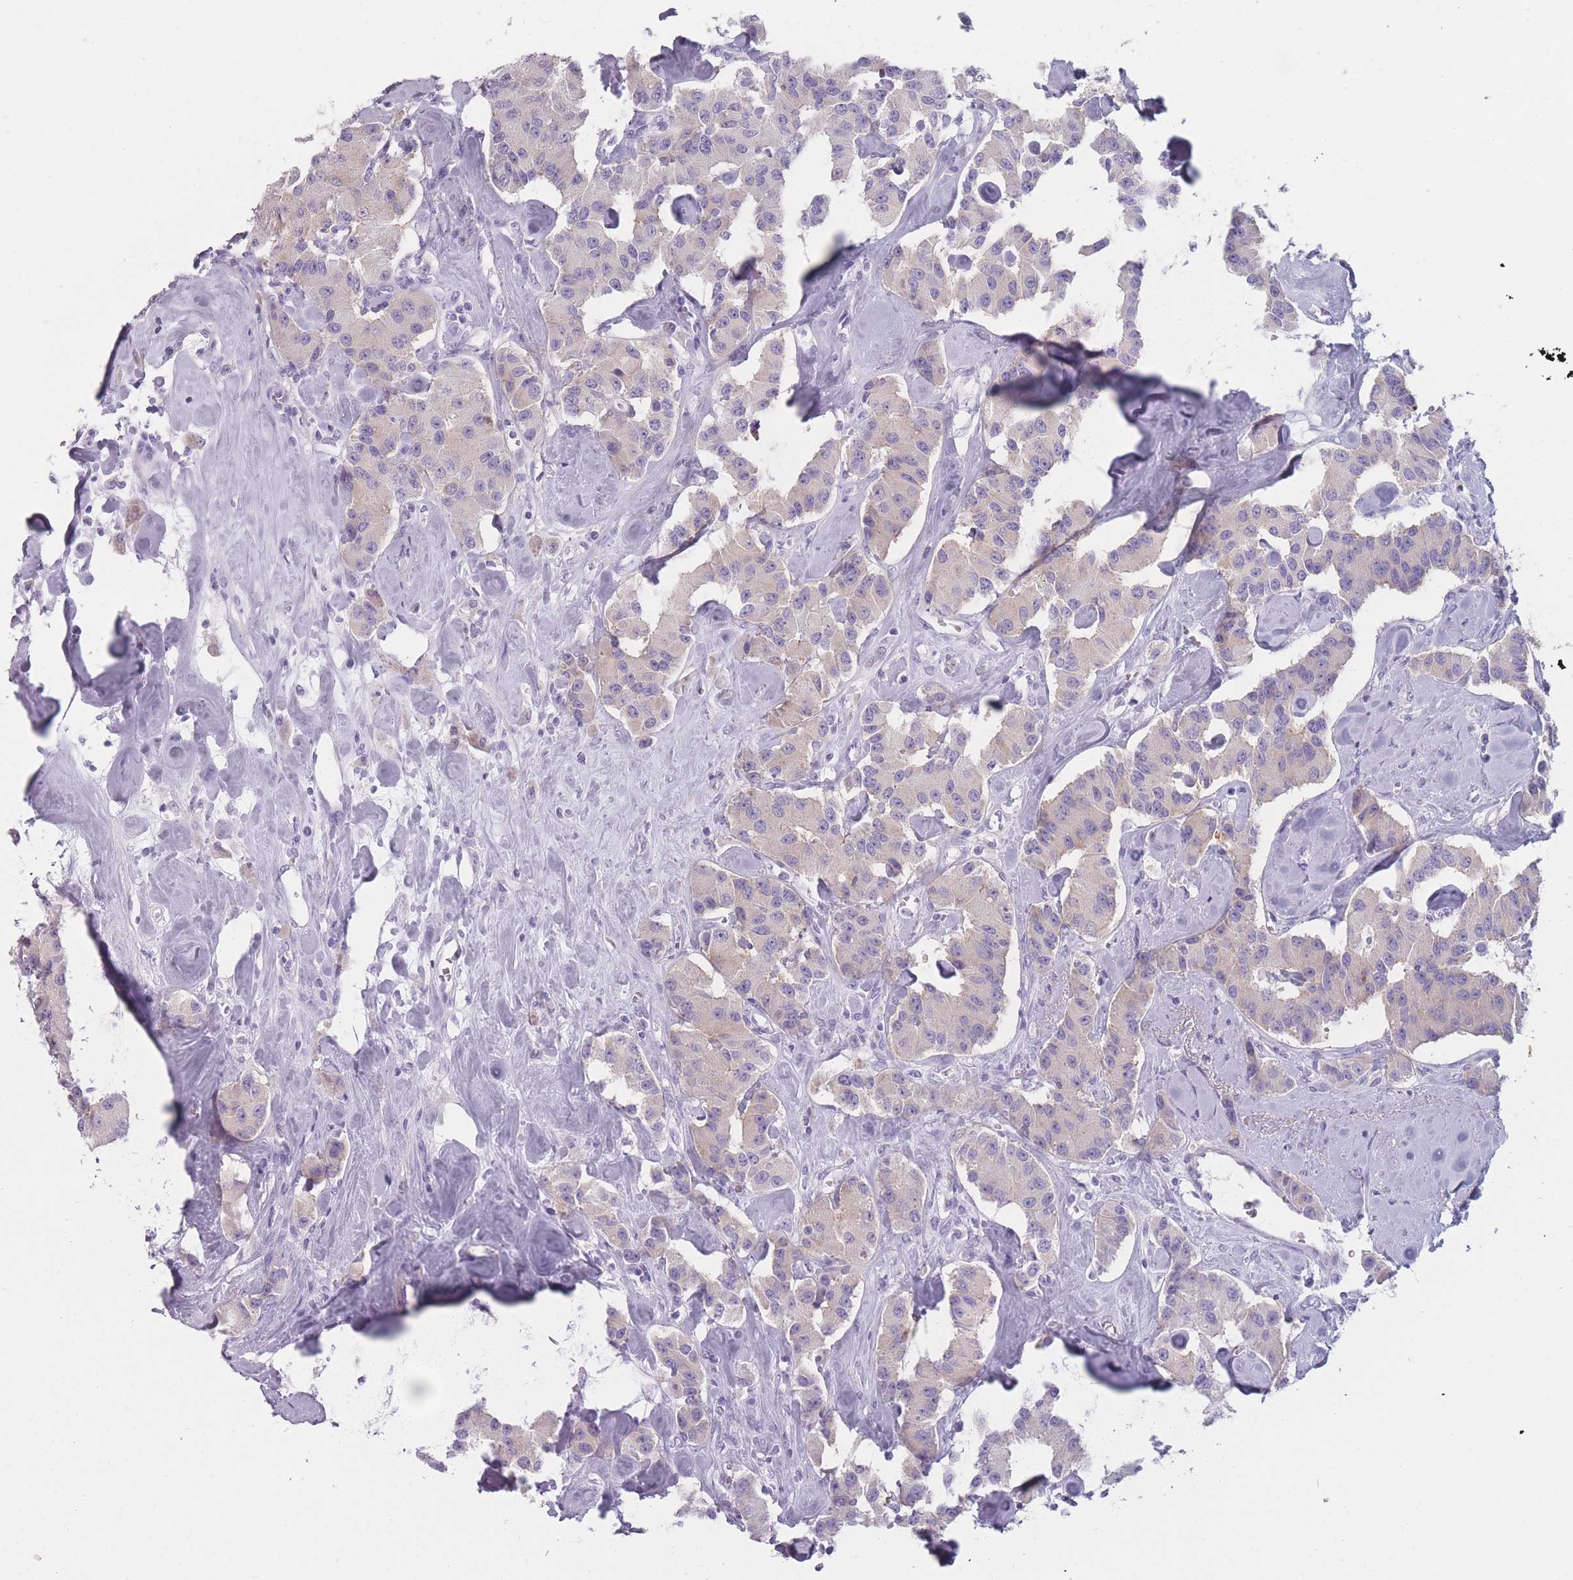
{"staining": {"intensity": "negative", "quantity": "none", "location": "none"}, "tissue": "carcinoid", "cell_type": "Tumor cells", "image_type": "cancer", "snomed": [{"axis": "morphology", "description": "Carcinoid, malignant, NOS"}, {"axis": "topography", "description": "Pancreas"}], "caption": "The image shows no significant expression in tumor cells of carcinoid (malignant). Brightfield microscopy of immunohistochemistry (IHC) stained with DAB (brown) and hematoxylin (blue), captured at high magnification.", "gene": "PPFIA3", "patient": {"sex": "male", "age": 41}}